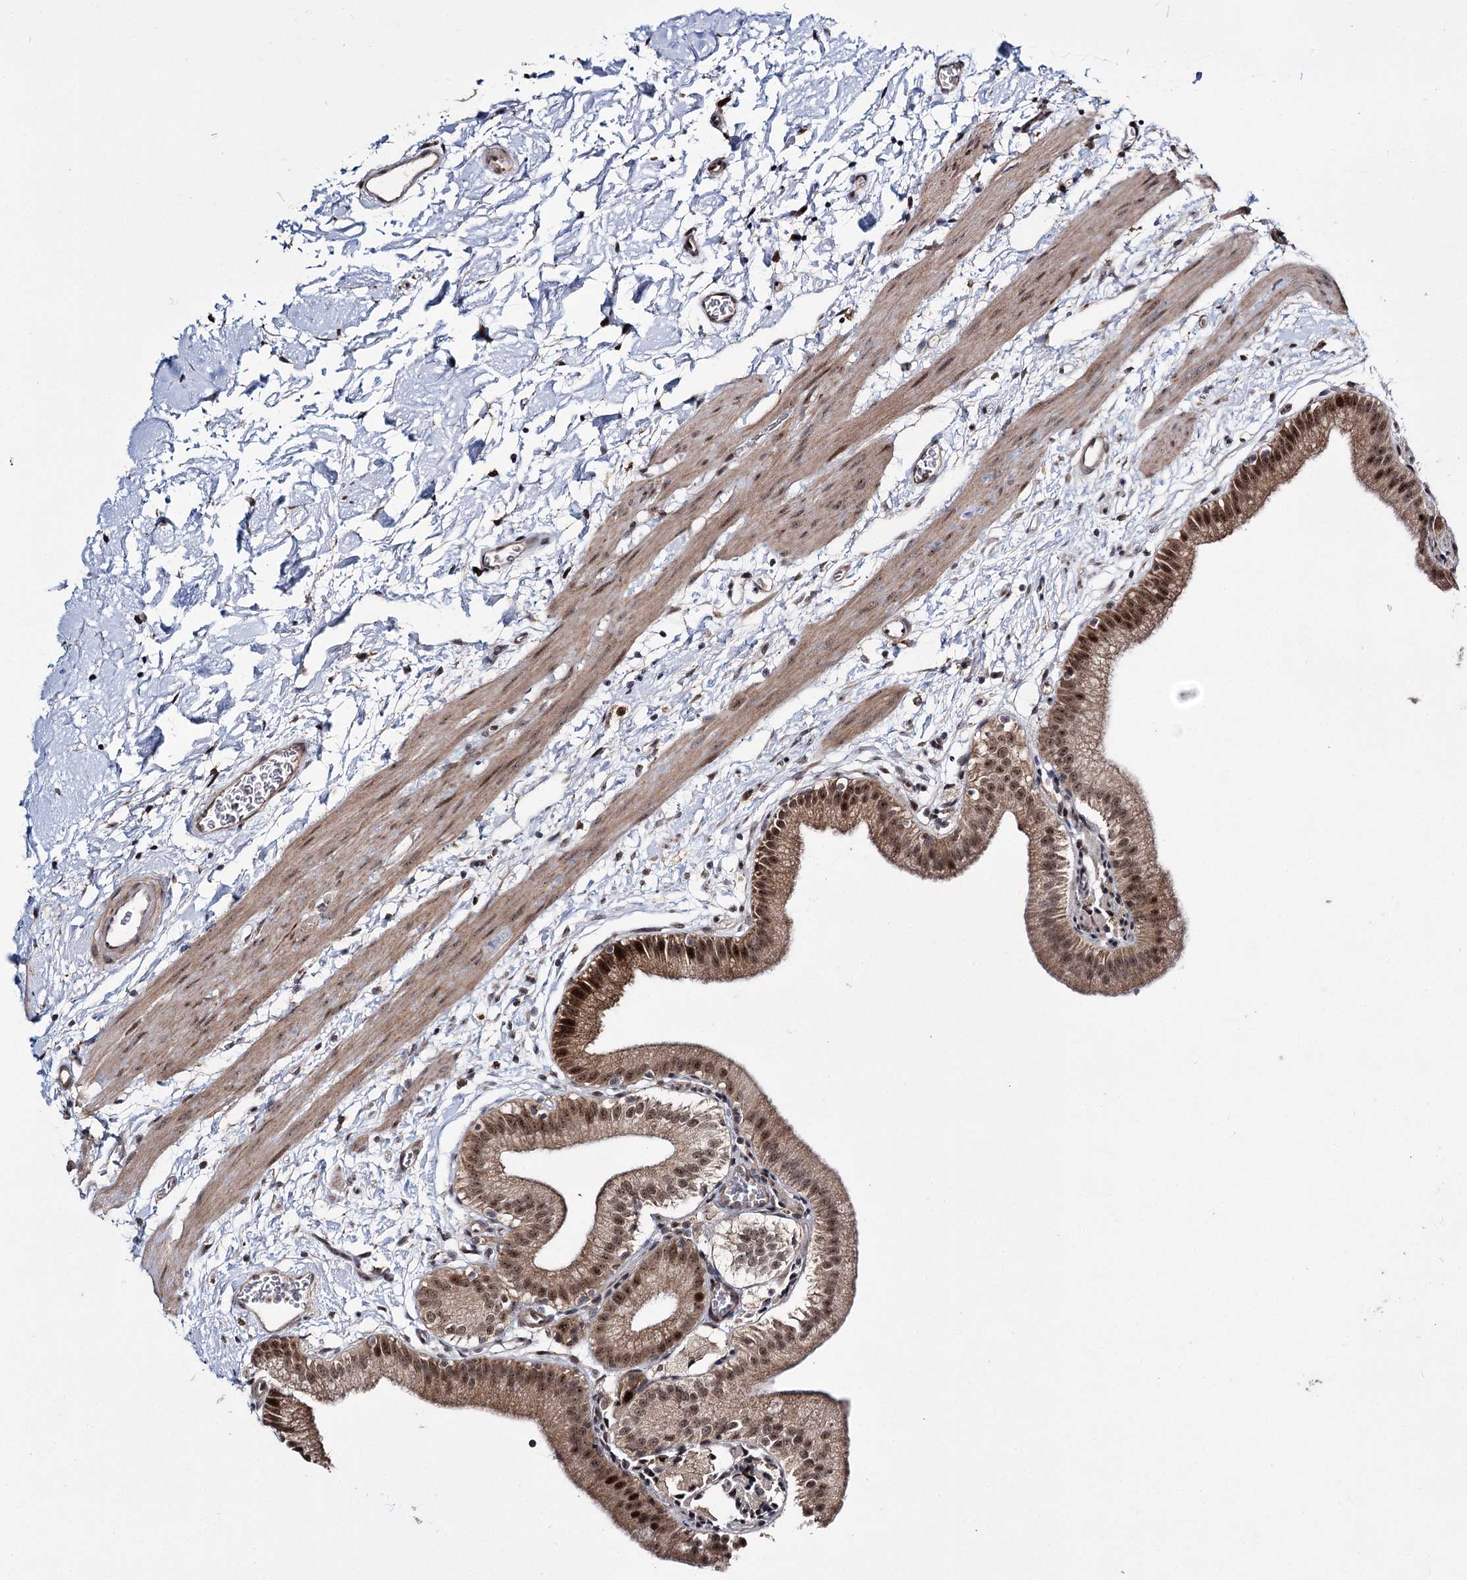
{"staining": {"intensity": "strong", "quantity": ">75%", "location": "cytoplasmic/membranous,nuclear"}, "tissue": "gallbladder", "cell_type": "Glandular cells", "image_type": "normal", "snomed": [{"axis": "morphology", "description": "Normal tissue, NOS"}, {"axis": "topography", "description": "Gallbladder"}], "caption": "Human gallbladder stained for a protein (brown) exhibits strong cytoplasmic/membranous,nuclear positive expression in approximately >75% of glandular cells.", "gene": "MKNK2", "patient": {"sex": "male", "age": 55}}